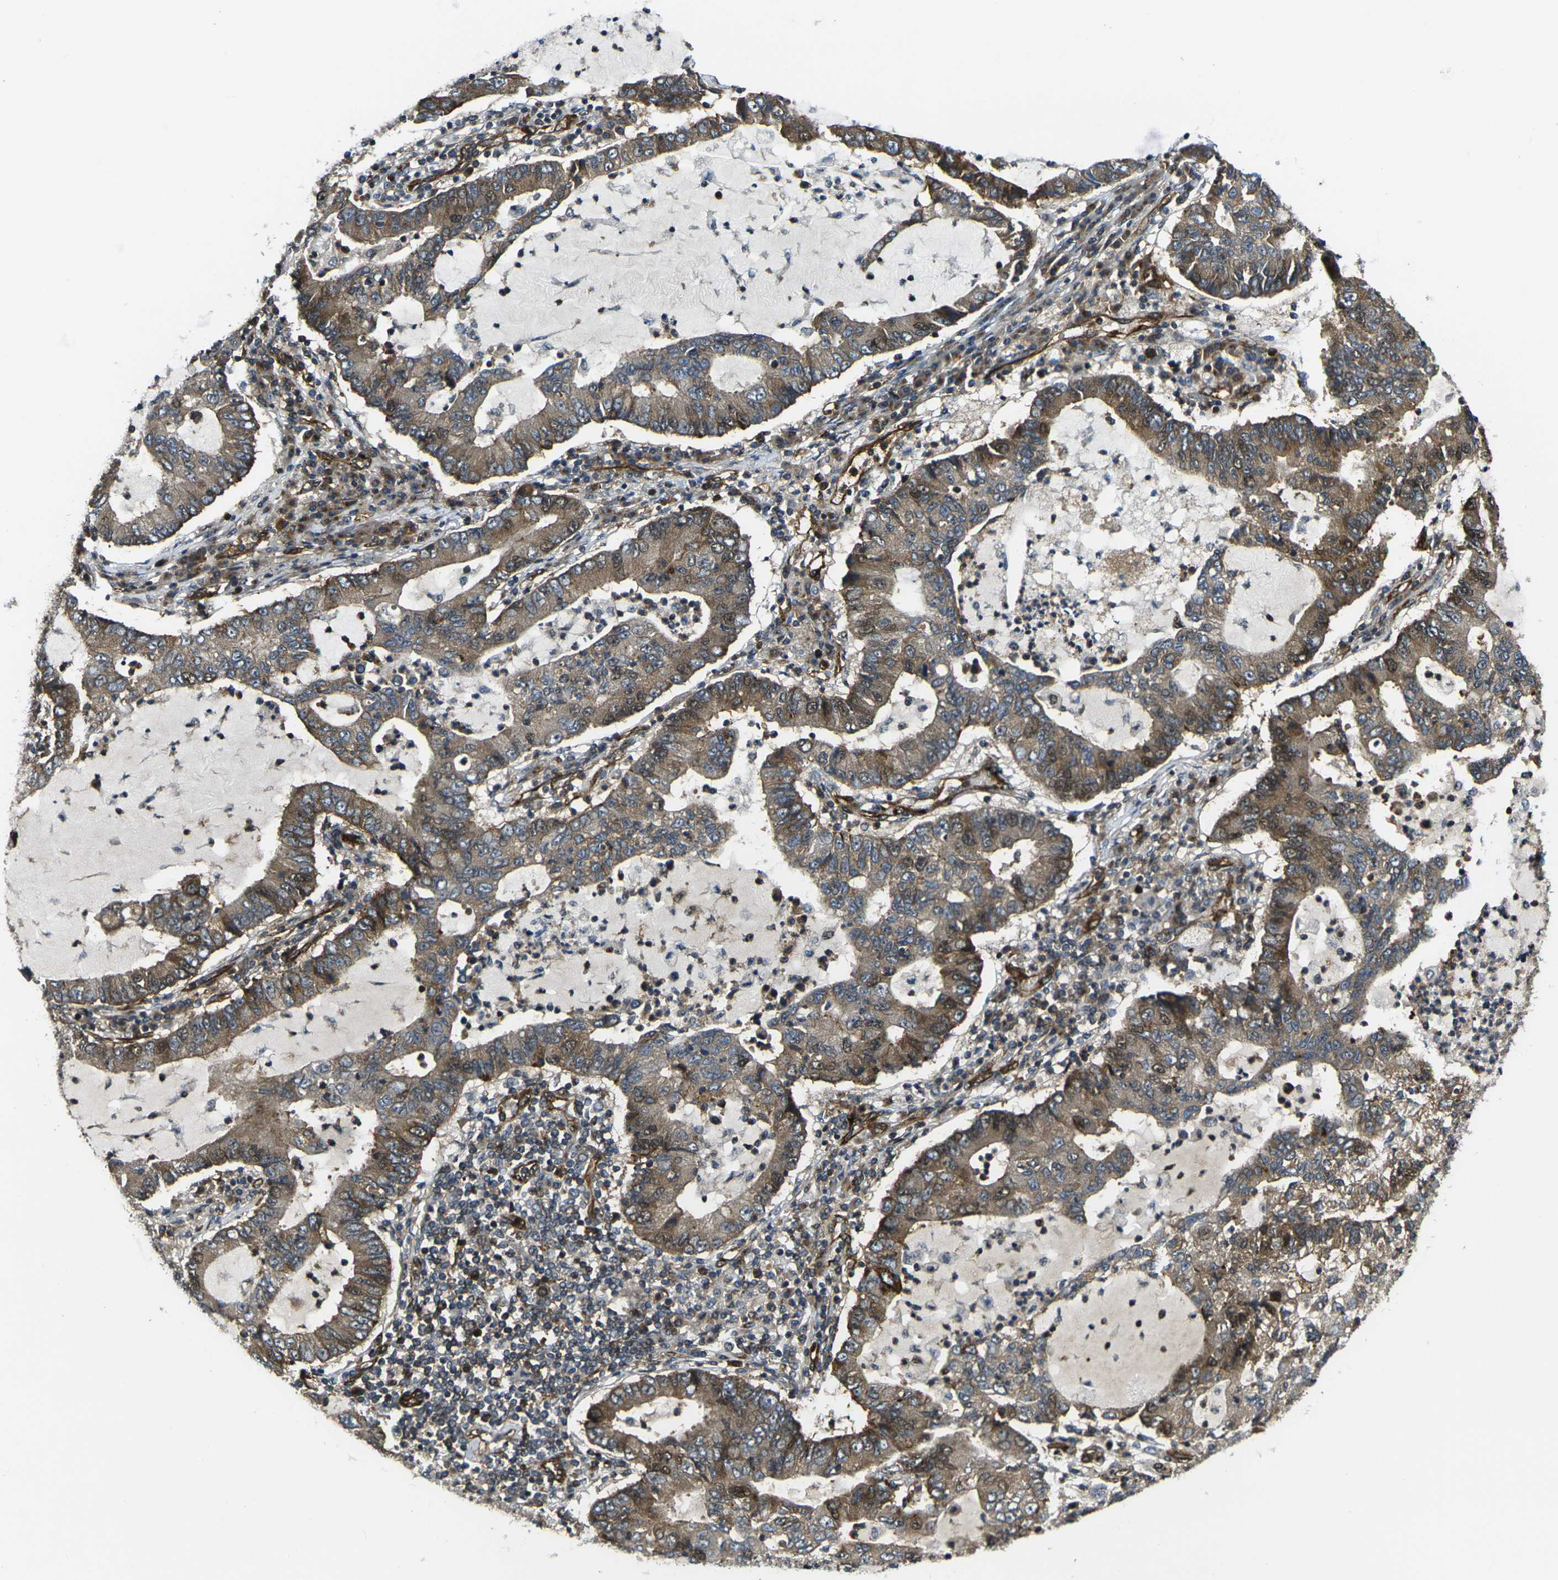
{"staining": {"intensity": "moderate", "quantity": ">75%", "location": "cytoplasmic/membranous,nuclear"}, "tissue": "lung cancer", "cell_type": "Tumor cells", "image_type": "cancer", "snomed": [{"axis": "morphology", "description": "Adenocarcinoma, NOS"}, {"axis": "topography", "description": "Lung"}], "caption": "High-magnification brightfield microscopy of lung cancer (adenocarcinoma) stained with DAB (brown) and counterstained with hematoxylin (blue). tumor cells exhibit moderate cytoplasmic/membranous and nuclear staining is appreciated in approximately>75% of cells.", "gene": "ECE1", "patient": {"sex": "female", "age": 51}}